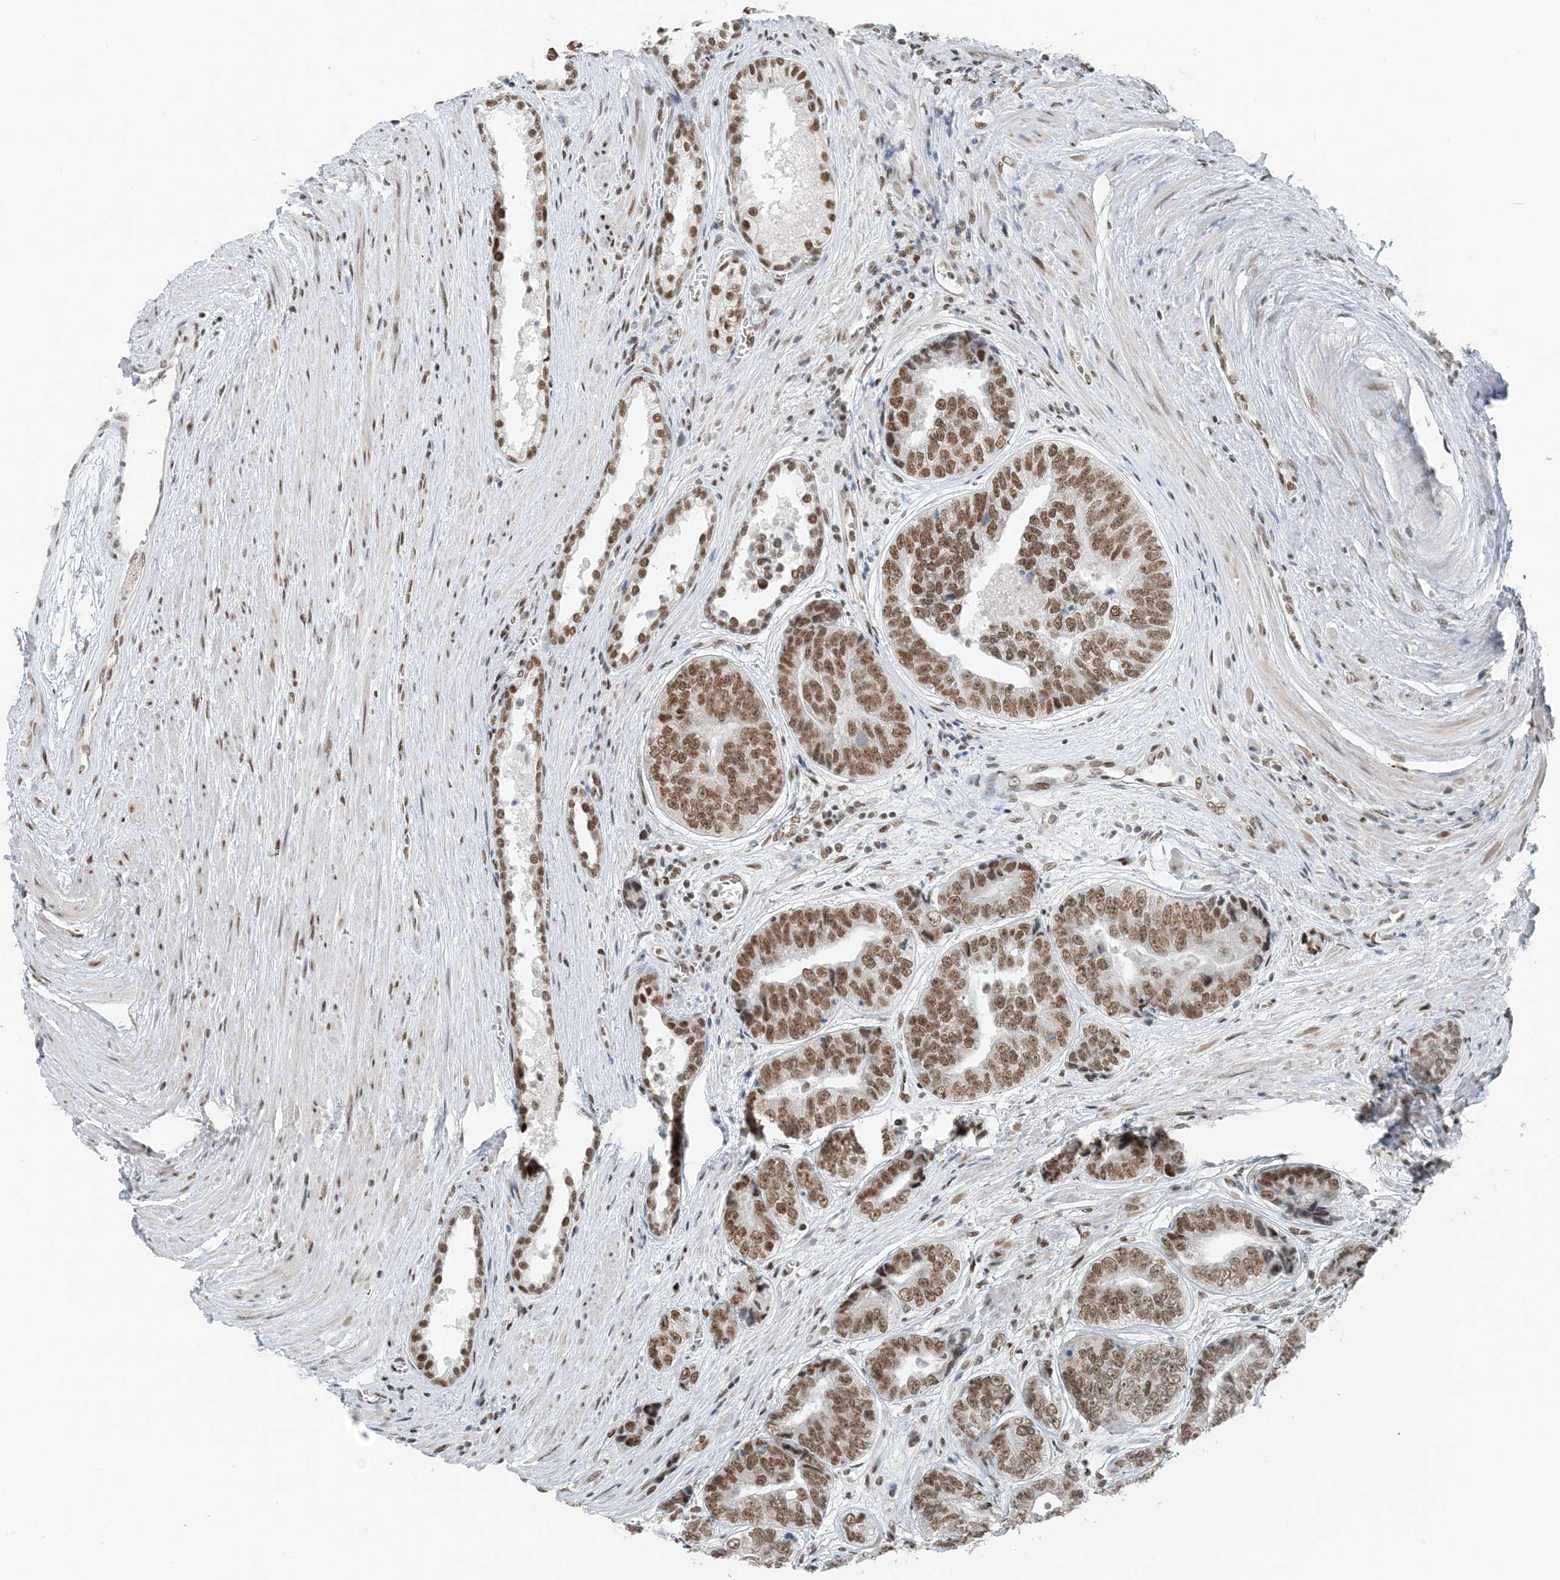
{"staining": {"intensity": "moderate", "quantity": ">75%", "location": "nuclear"}, "tissue": "prostate cancer", "cell_type": "Tumor cells", "image_type": "cancer", "snomed": [{"axis": "morphology", "description": "Adenocarcinoma, High grade"}, {"axis": "topography", "description": "Prostate"}], "caption": "Prostate cancer (high-grade adenocarcinoma) was stained to show a protein in brown. There is medium levels of moderate nuclear positivity in approximately >75% of tumor cells. The protein of interest is stained brown, and the nuclei are stained in blue (DAB IHC with brightfield microscopy, high magnification).", "gene": "ZNF500", "patient": {"sex": "male", "age": 61}}